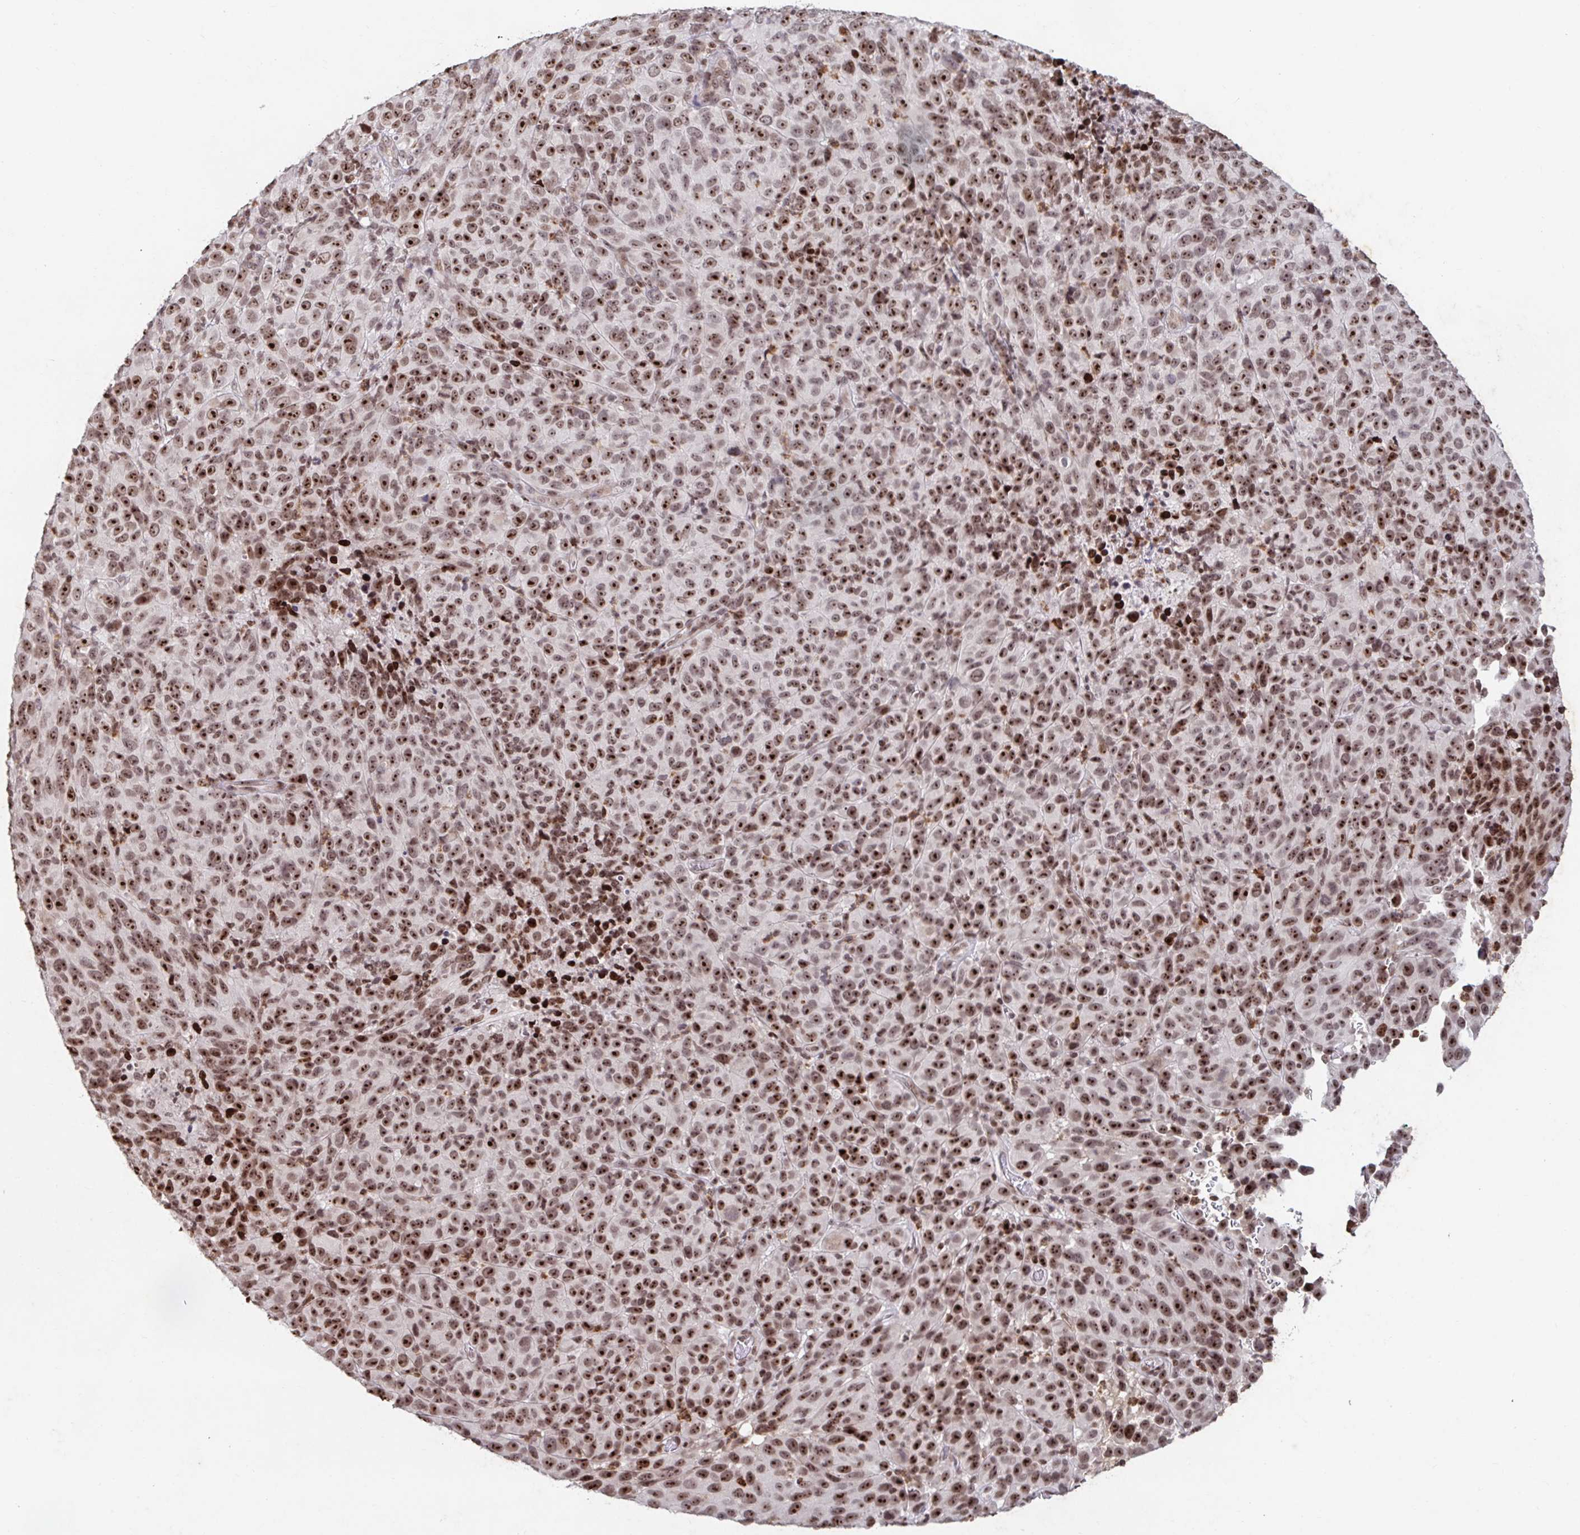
{"staining": {"intensity": "strong", "quantity": ">75%", "location": "nuclear"}, "tissue": "melanoma", "cell_type": "Tumor cells", "image_type": "cancer", "snomed": [{"axis": "morphology", "description": "Malignant melanoma, NOS"}, {"axis": "topography", "description": "Skin"}], "caption": "Approximately >75% of tumor cells in melanoma exhibit strong nuclear protein expression as visualized by brown immunohistochemical staining.", "gene": "C19orf53", "patient": {"sex": "male", "age": 85}}